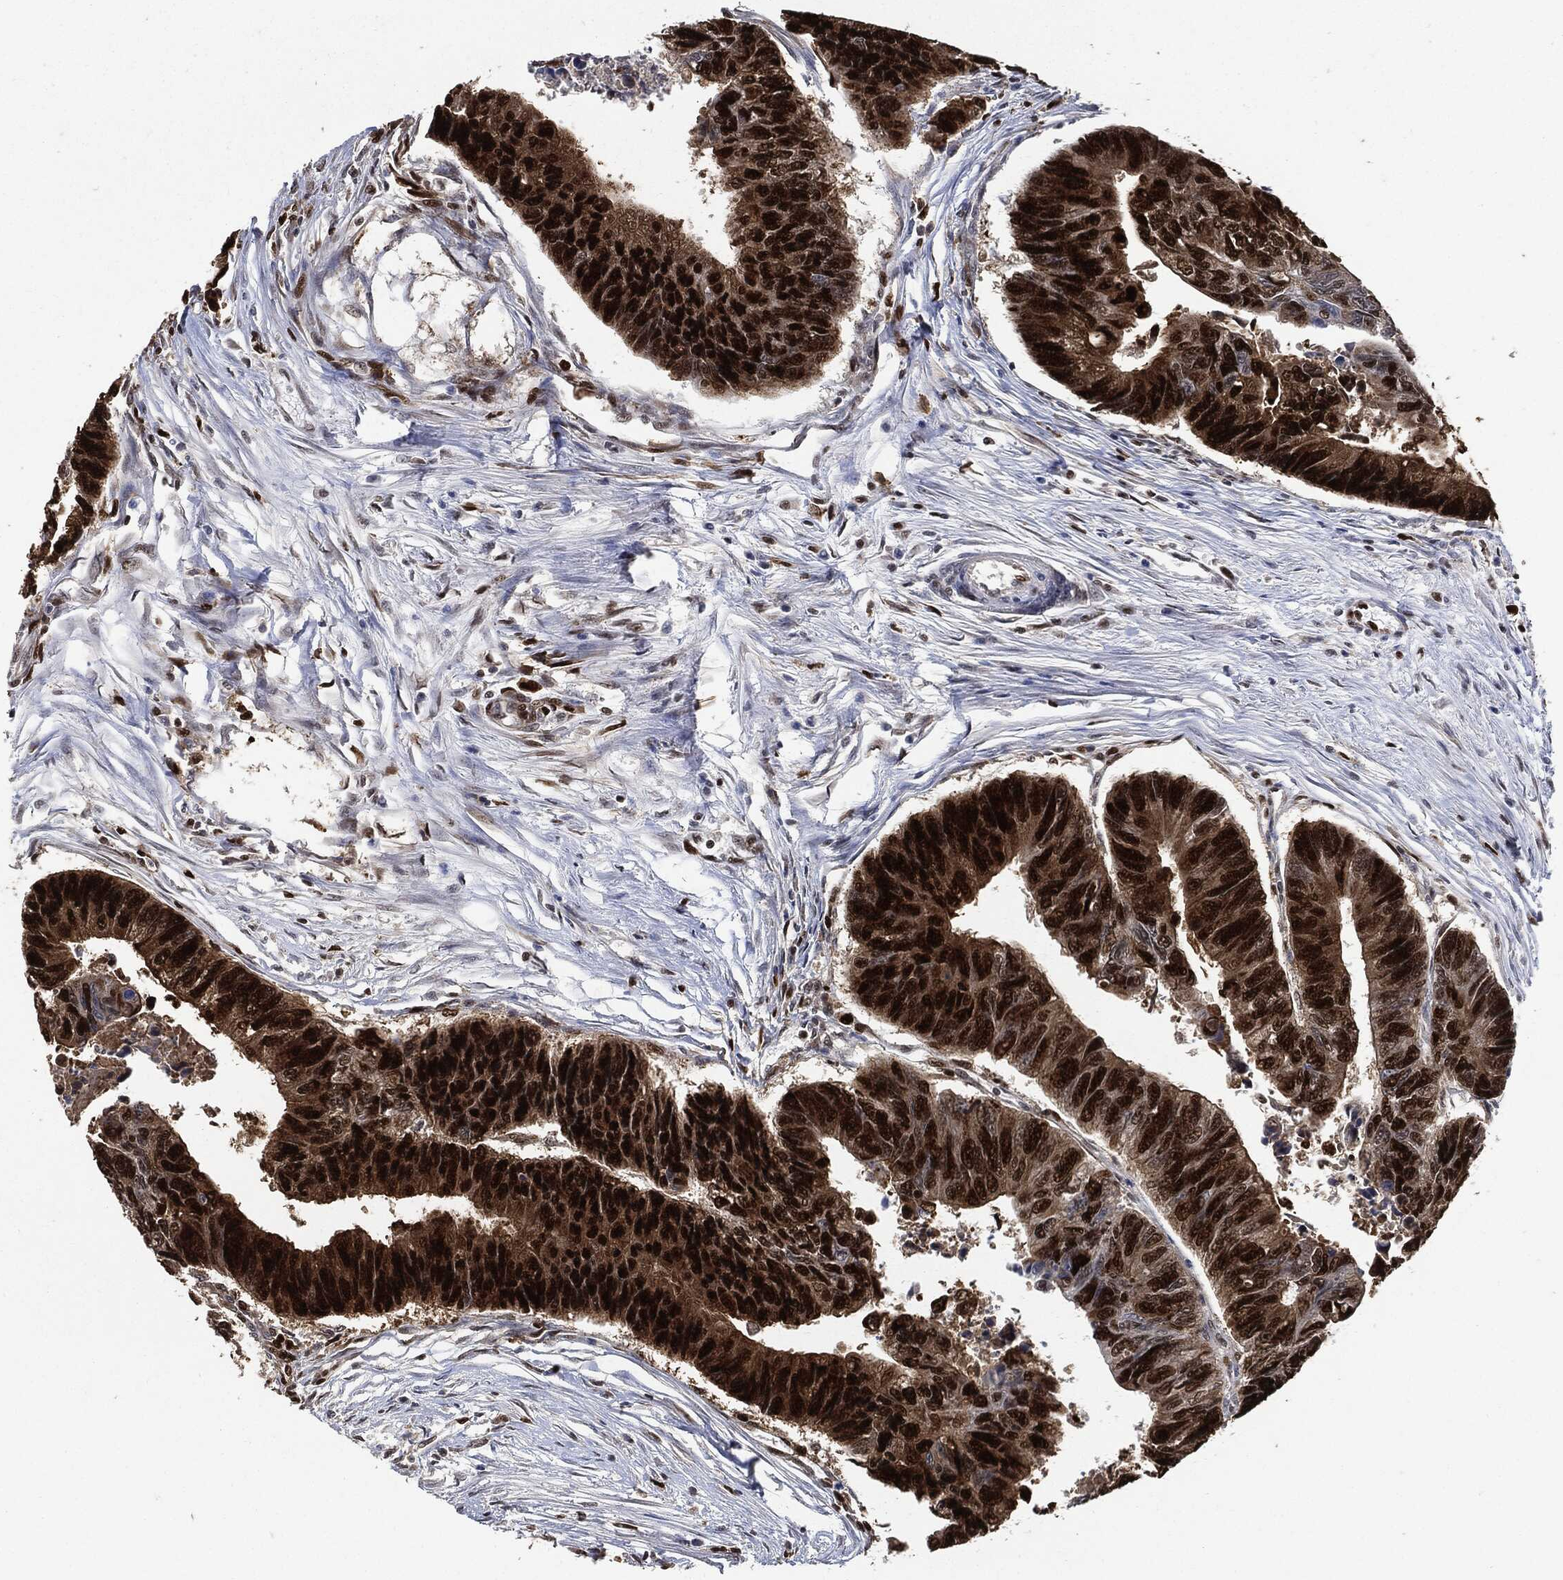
{"staining": {"intensity": "strong", "quantity": ">75%", "location": "nuclear"}, "tissue": "colorectal cancer", "cell_type": "Tumor cells", "image_type": "cancer", "snomed": [{"axis": "morphology", "description": "Adenocarcinoma, NOS"}, {"axis": "topography", "description": "Colon"}], "caption": "This image reveals IHC staining of human adenocarcinoma (colorectal), with high strong nuclear expression in approximately >75% of tumor cells.", "gene": "PCNA", "patient": {"sex": "female", "age": 65}}